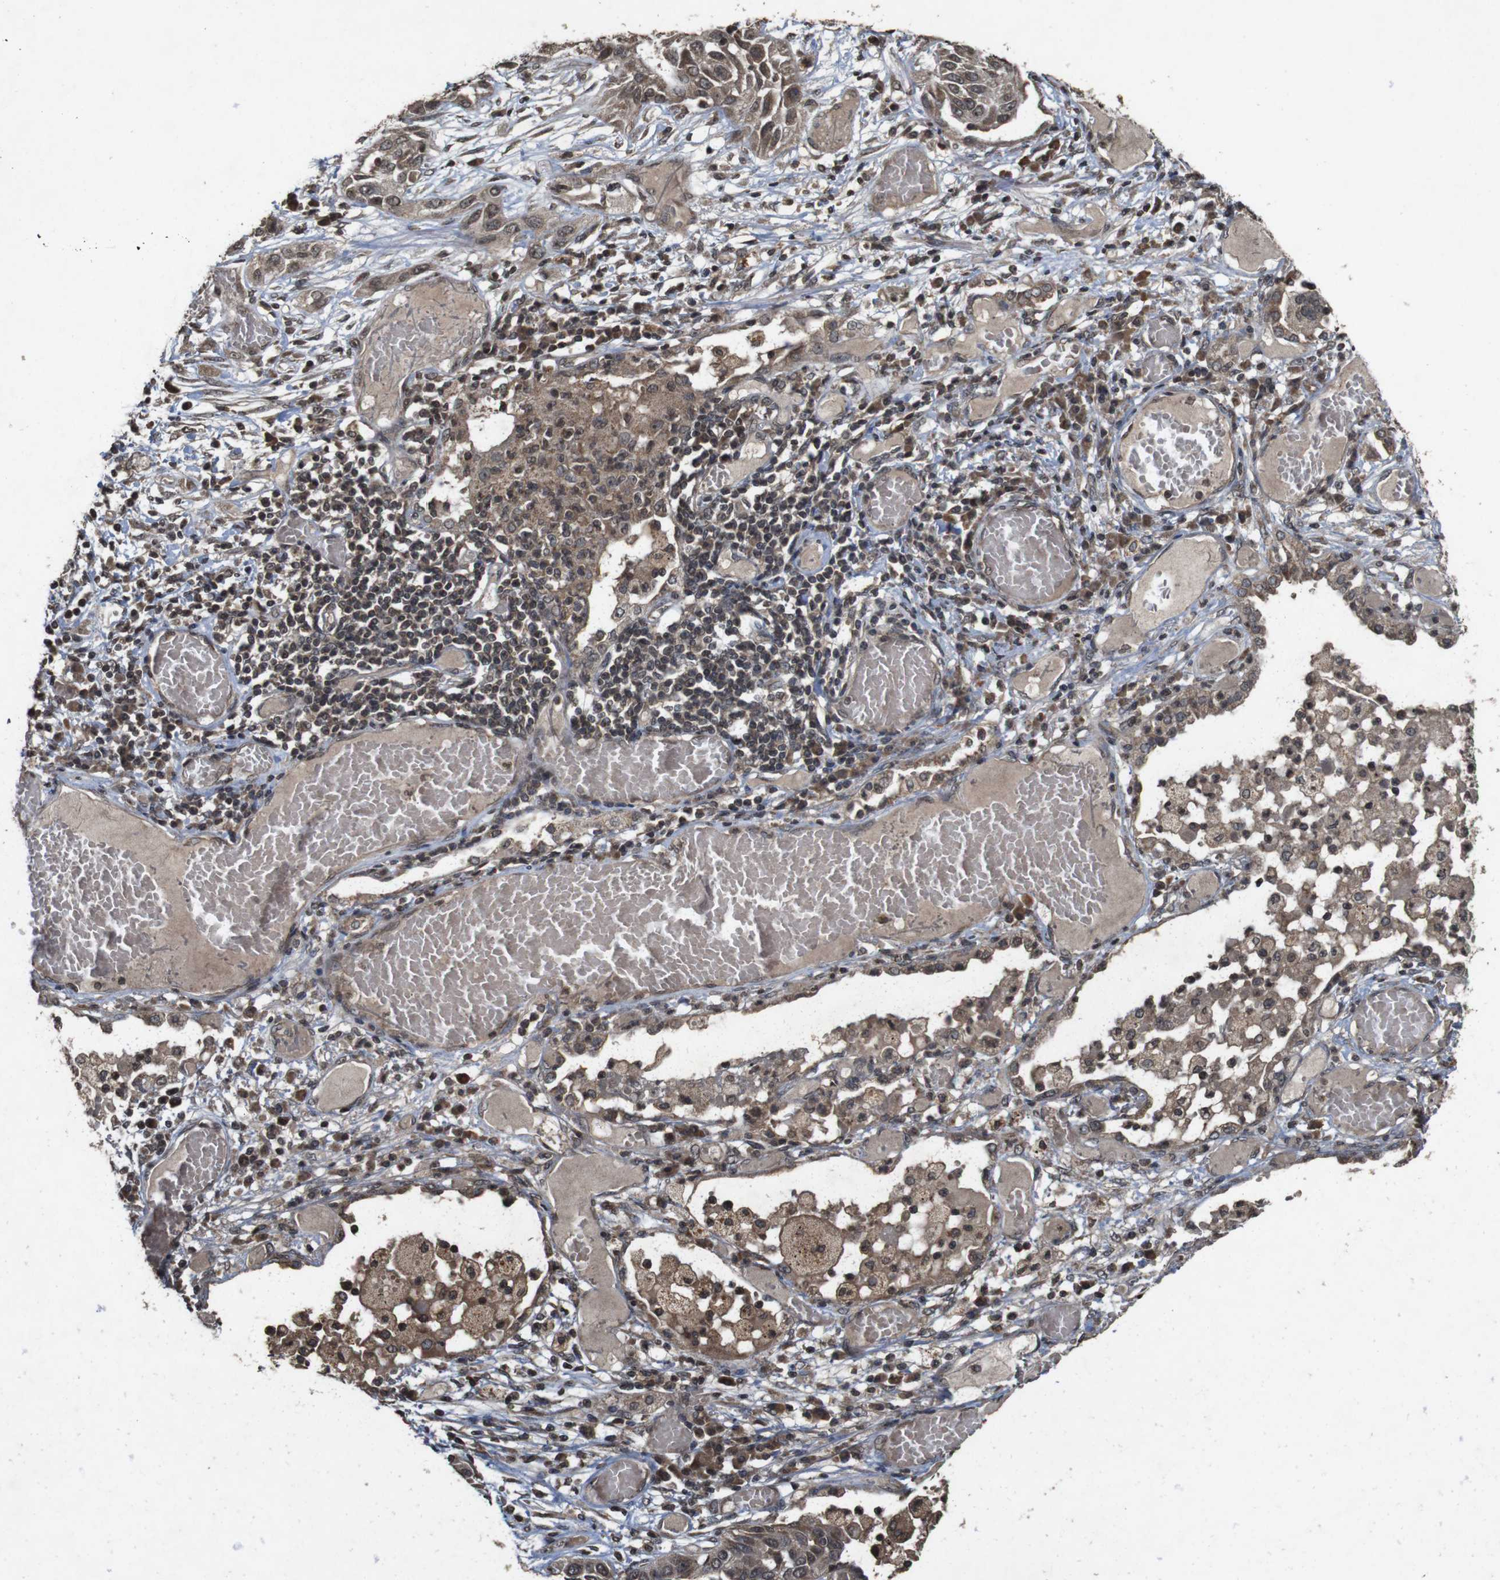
{"staining": {"intensity": "moderate", "quantity": ">75%", "location": "cytoplasmic/membranous"}, "tissue": "lung cancer", "cell_type": "Tumor cells", "image_type": "cancer", "snomed": [{"axis": "morphology", "description": "Squamous cell carcinoma, NOS"}, {"axis": "topography", "description": "Lung"}], "caption": "Immunohistochemical staining of human squamous cell carcinoma (lung) demonstrates moderate cytoplasmic/membranous protein staining in about >75% of tumor cells.", "gene": "SORL1", "patient": {"sex": "male", "age": 71}}